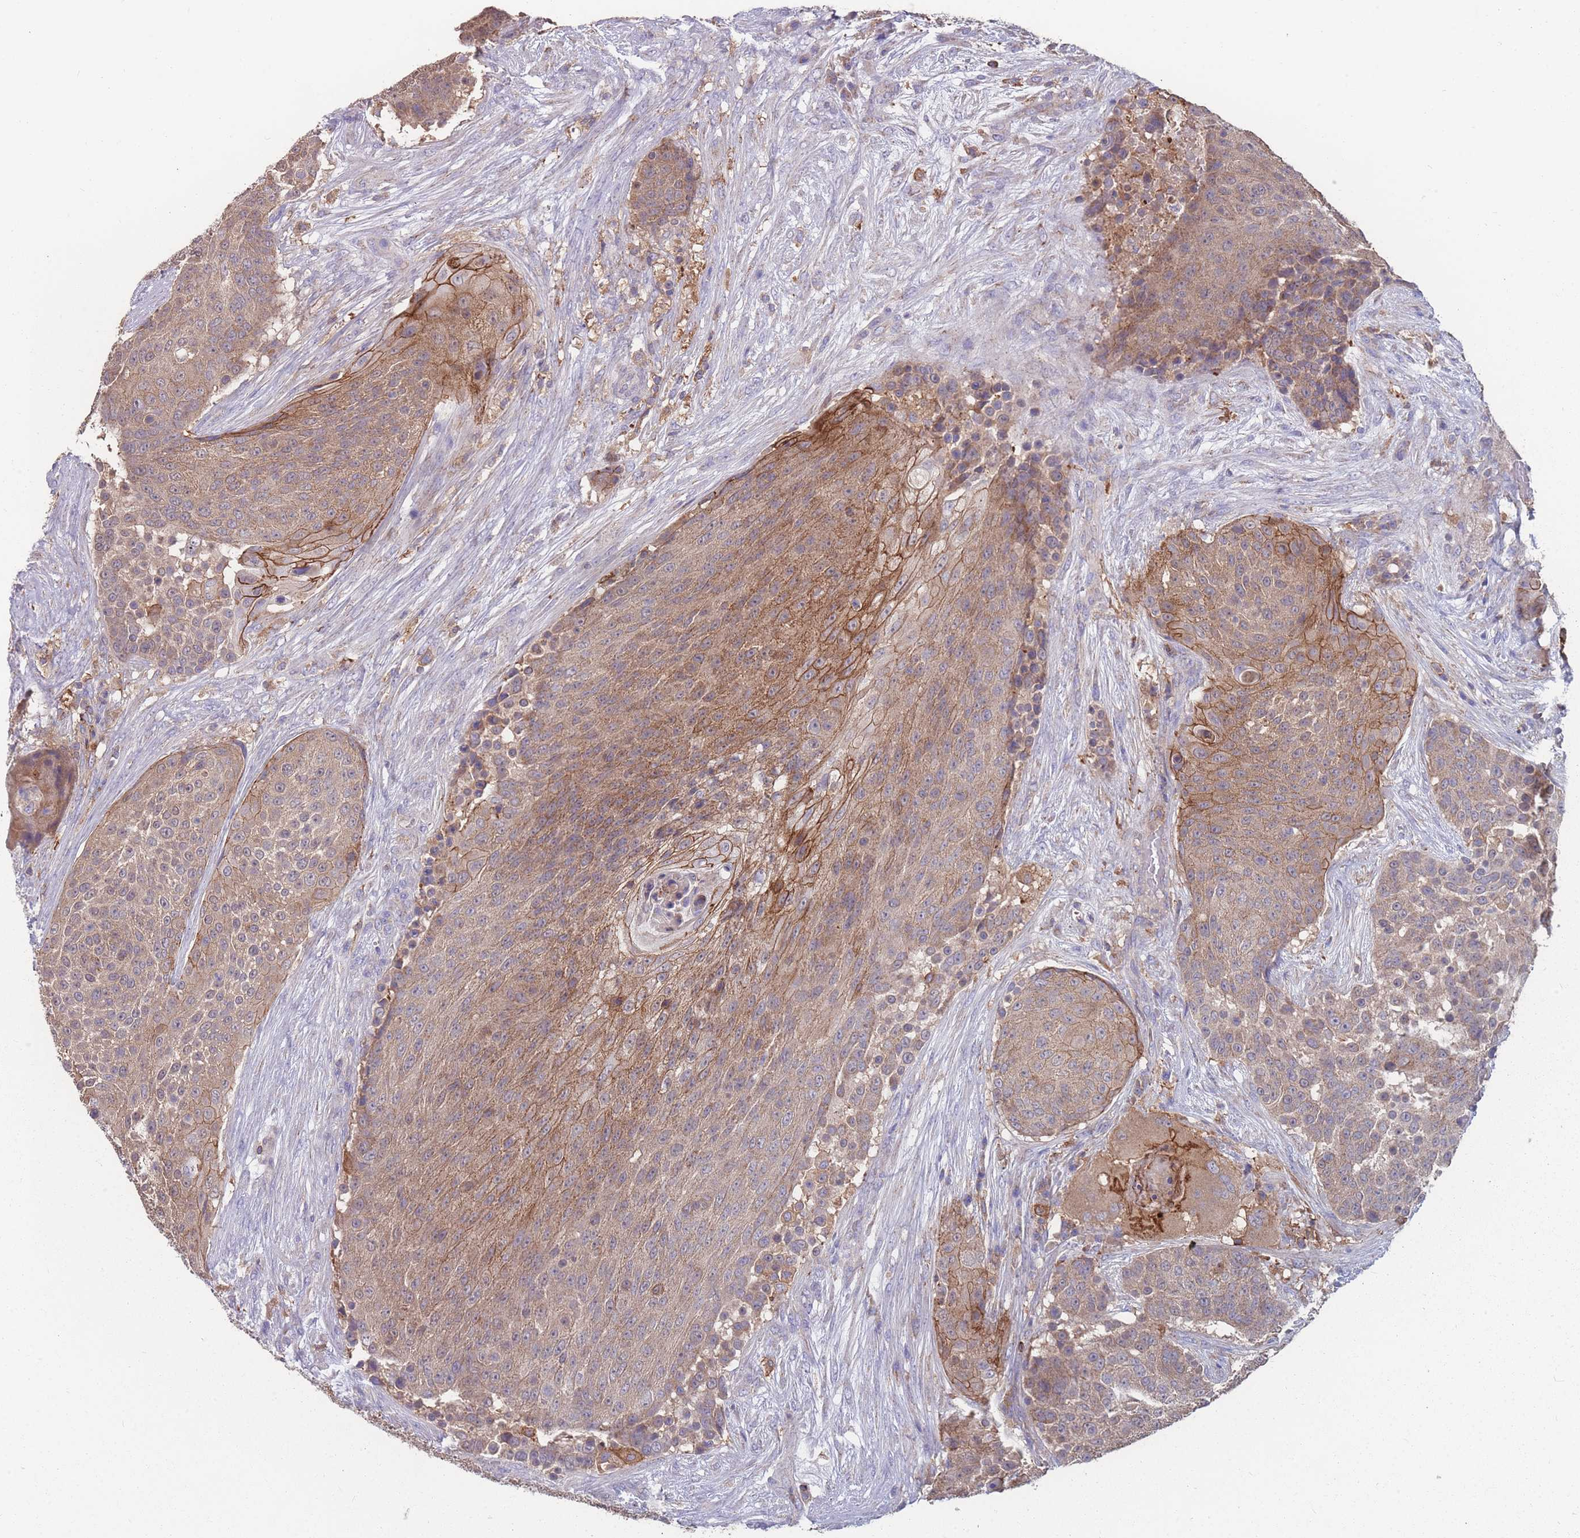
{"staining": {"intensity": "moderate", "quantity": ">75%", "location": "cytoplasmic/membranous"}, "tissue": "urothelial cancer", "cell_type": "Tumor cells", "image_type": "cancer", "snomed": [{"axis": "morphology", "description": "Urothelial carcinoma, High grade"}, {"axis": "topography", "description": "Urinary bladder"}], "caption": "Immunohistochemistry (IHC) staining of urothelial cancer, which displays medium levels of moderate cytoplasmic/membranous positivity in approximately >75% of tumor cells indicating moderate cytoplasmic/membranous protein staining. The staining was performed using DAB (3,3'-diaminobenzidine) (brown) for protein detection and nuclei were counterstained in hematoxylin (blue).", "gene": "CD33", "patient": {"sex": "female", "age": 63}}